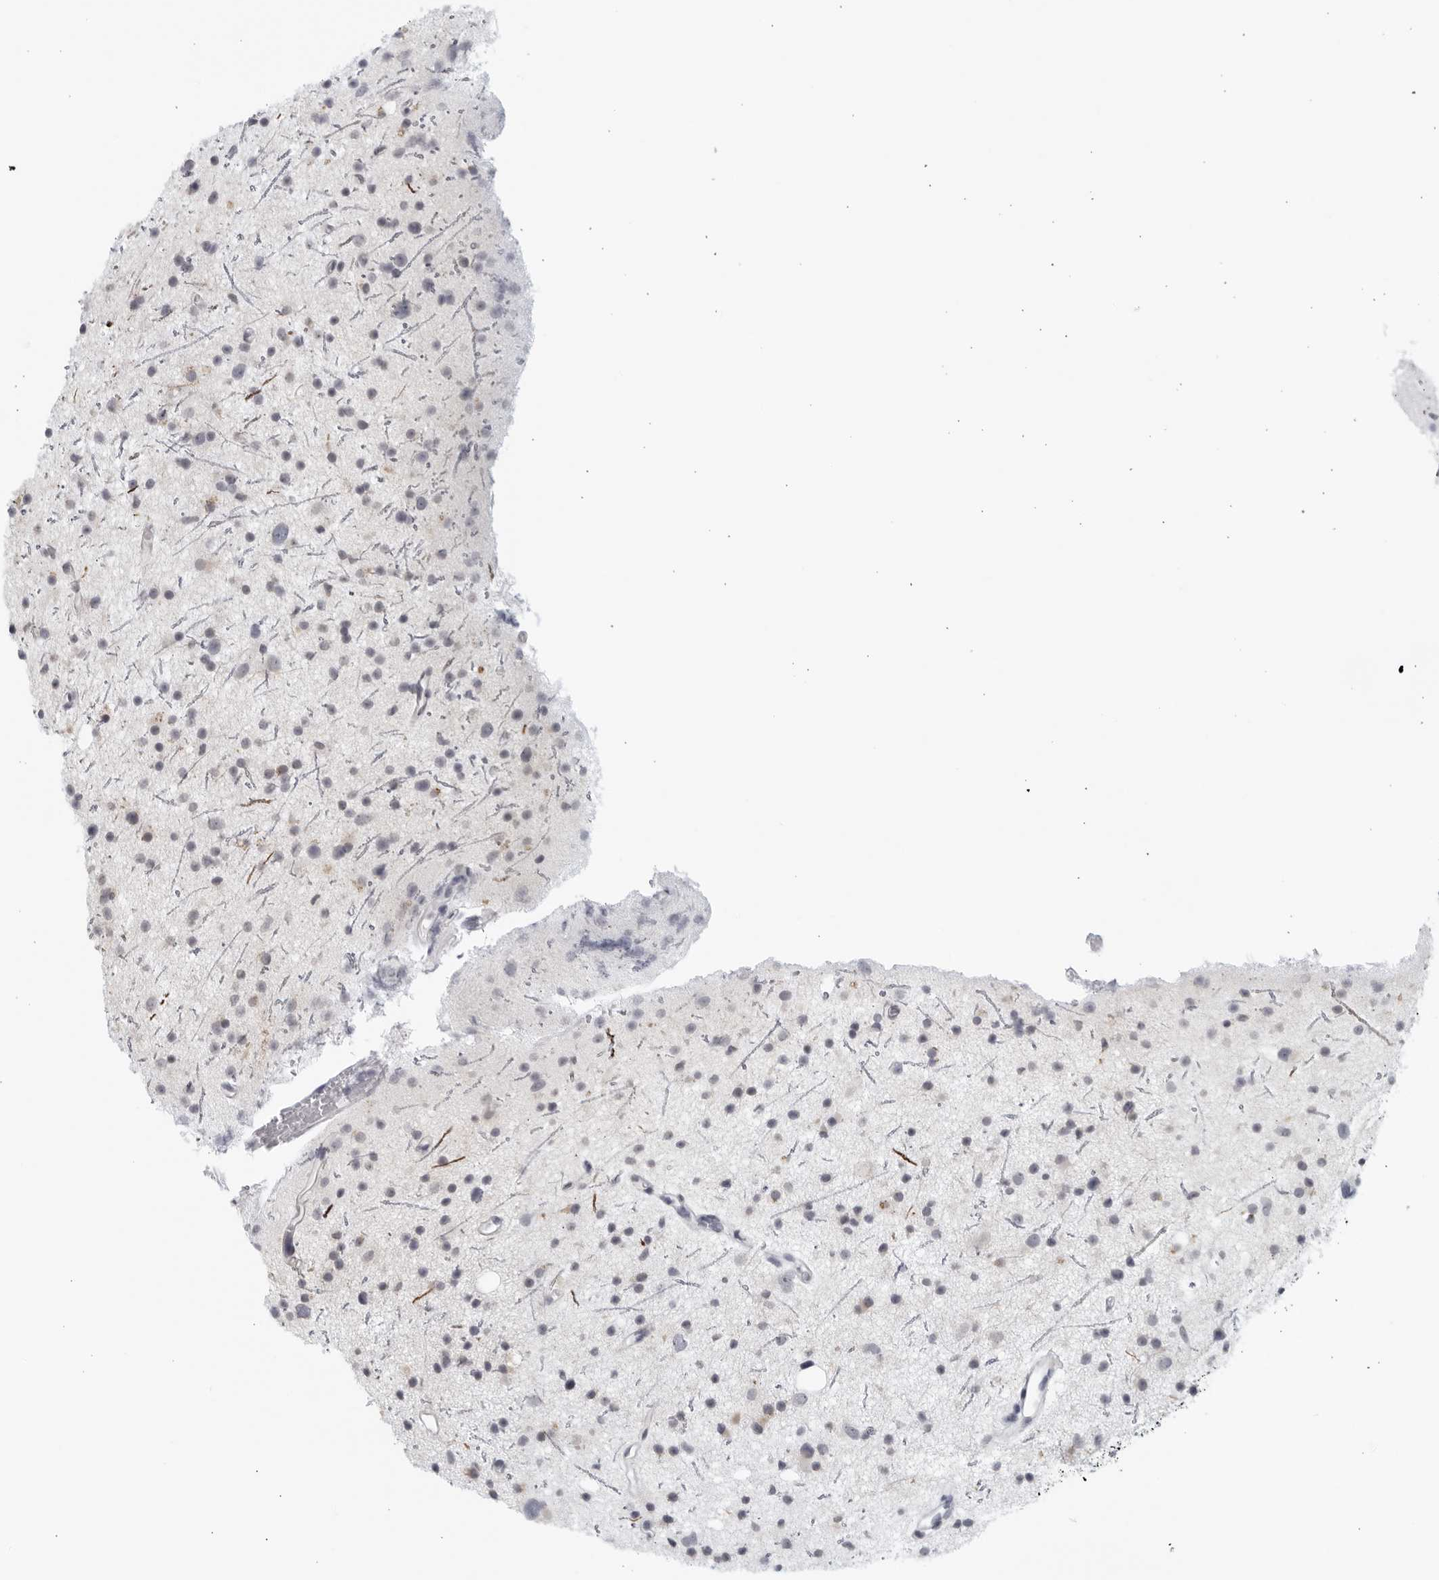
{"staining": {"intensity": "negative", "quantity": "none", "location": "none"}, "tissue": "glioma", "cell_type": "Tumor cells", "image_type": "cancer", "snomed": [{"axis": "morphology", "description": "Glioma, malignant, Low grade"}, {"axis": "topography", "description": "Cerebral cortex"}], "caption": "DAB immunohistochemical staining of glioma displays no significant positivity in tumor cells.", "gene": "MATN1", "patient": {"sex": "female", "age": 39}}